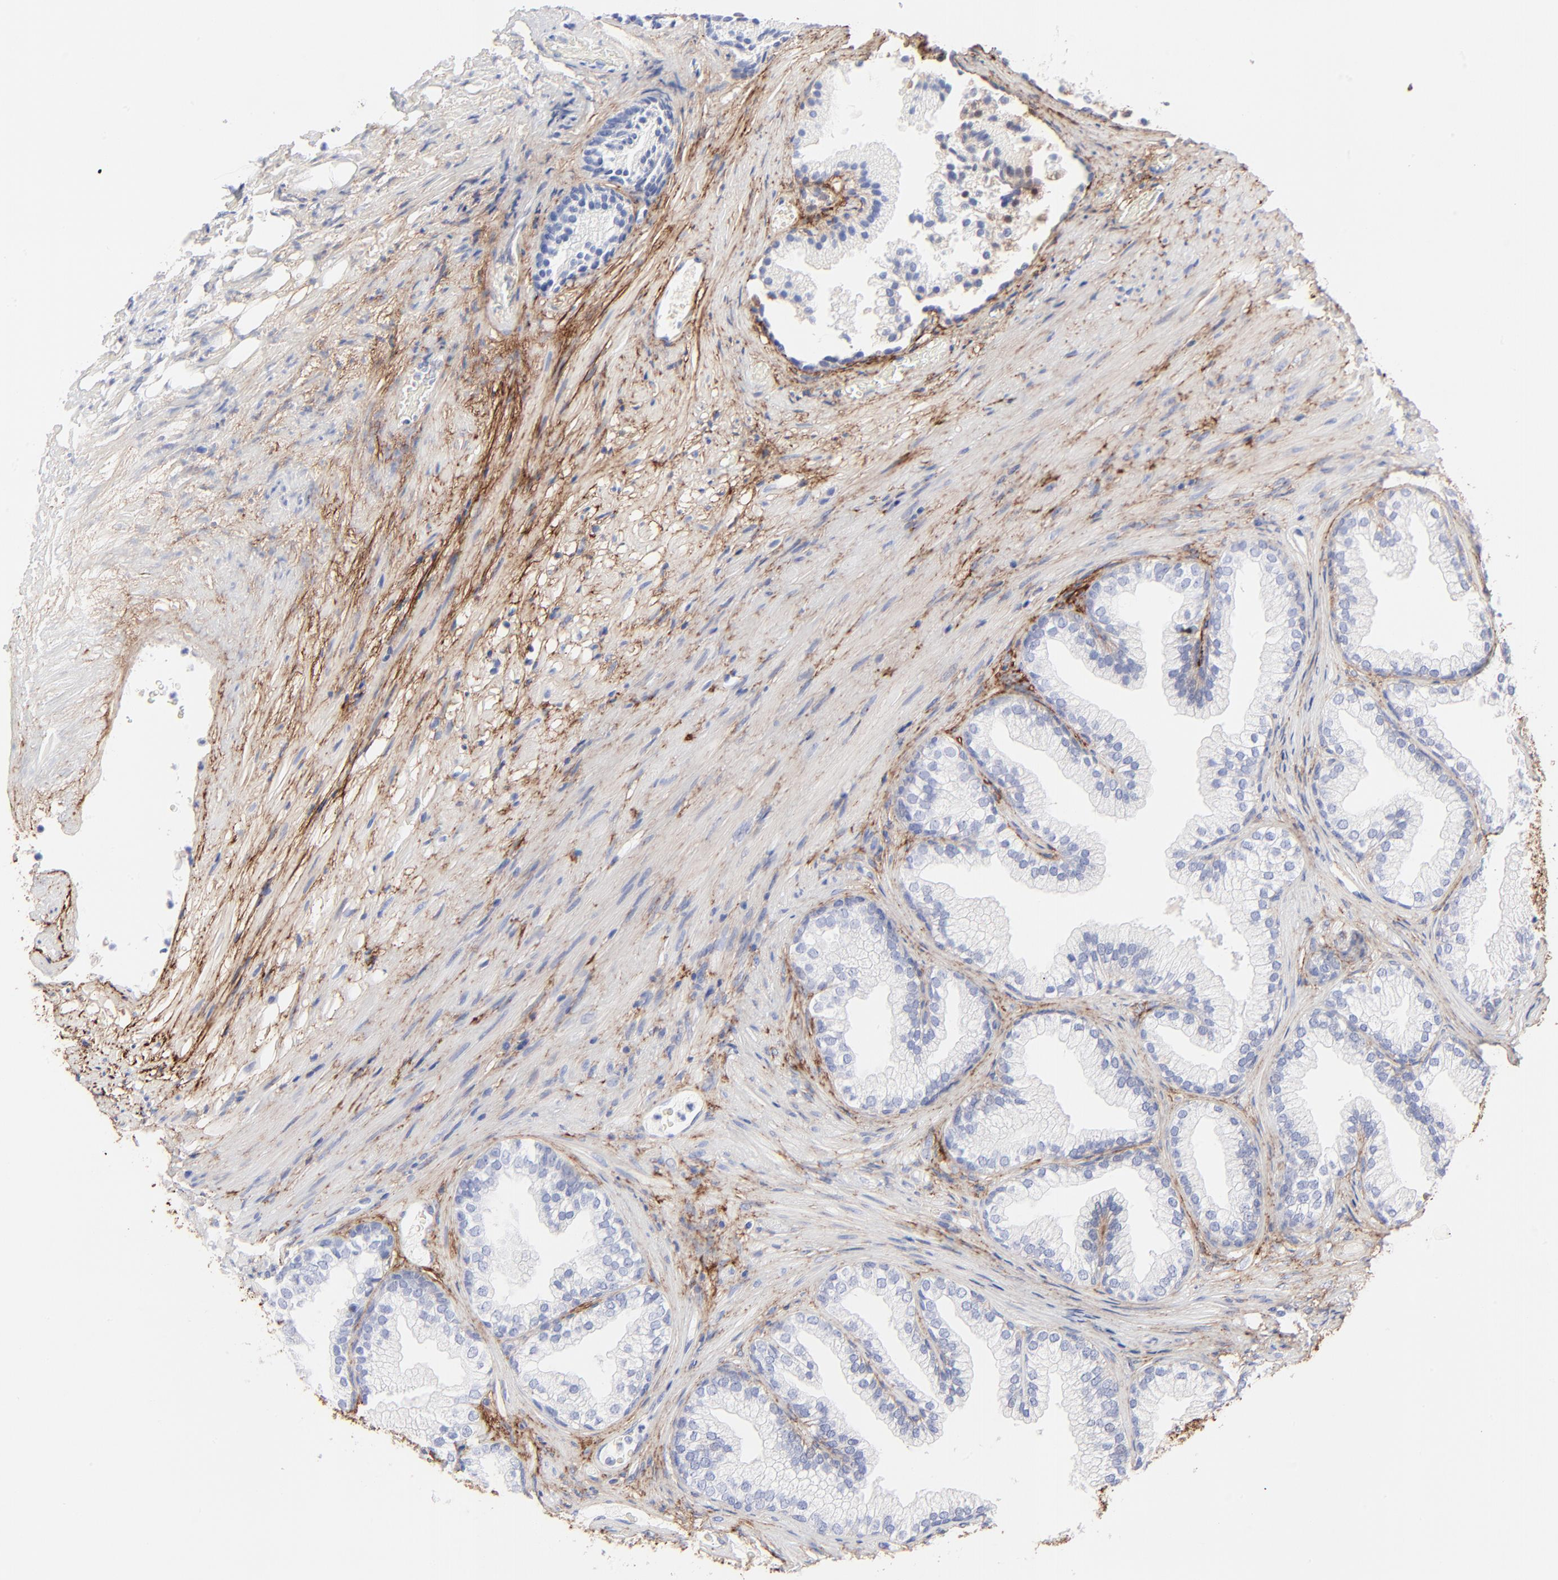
{"staining": {"intensity": "negative", "quantity": "none", "location": "none"}, "tissue": "prostate", "cell_type": "Glandular cells", "image_type": "normal", "snomed": [{"axis": "morphology", "description": "Normal tissue, NOS"}, {"axis": "topography", "description": "Prostate"}], "caption": "IHC image of benign human prostate stained for a protein (brown), which exhibits no expression in glandular cells. (DAB IHC visualized using brightfield microscopy, high magnification).", "gene": "FBLN2", "patient": {"sex": "male", "age": 76}}